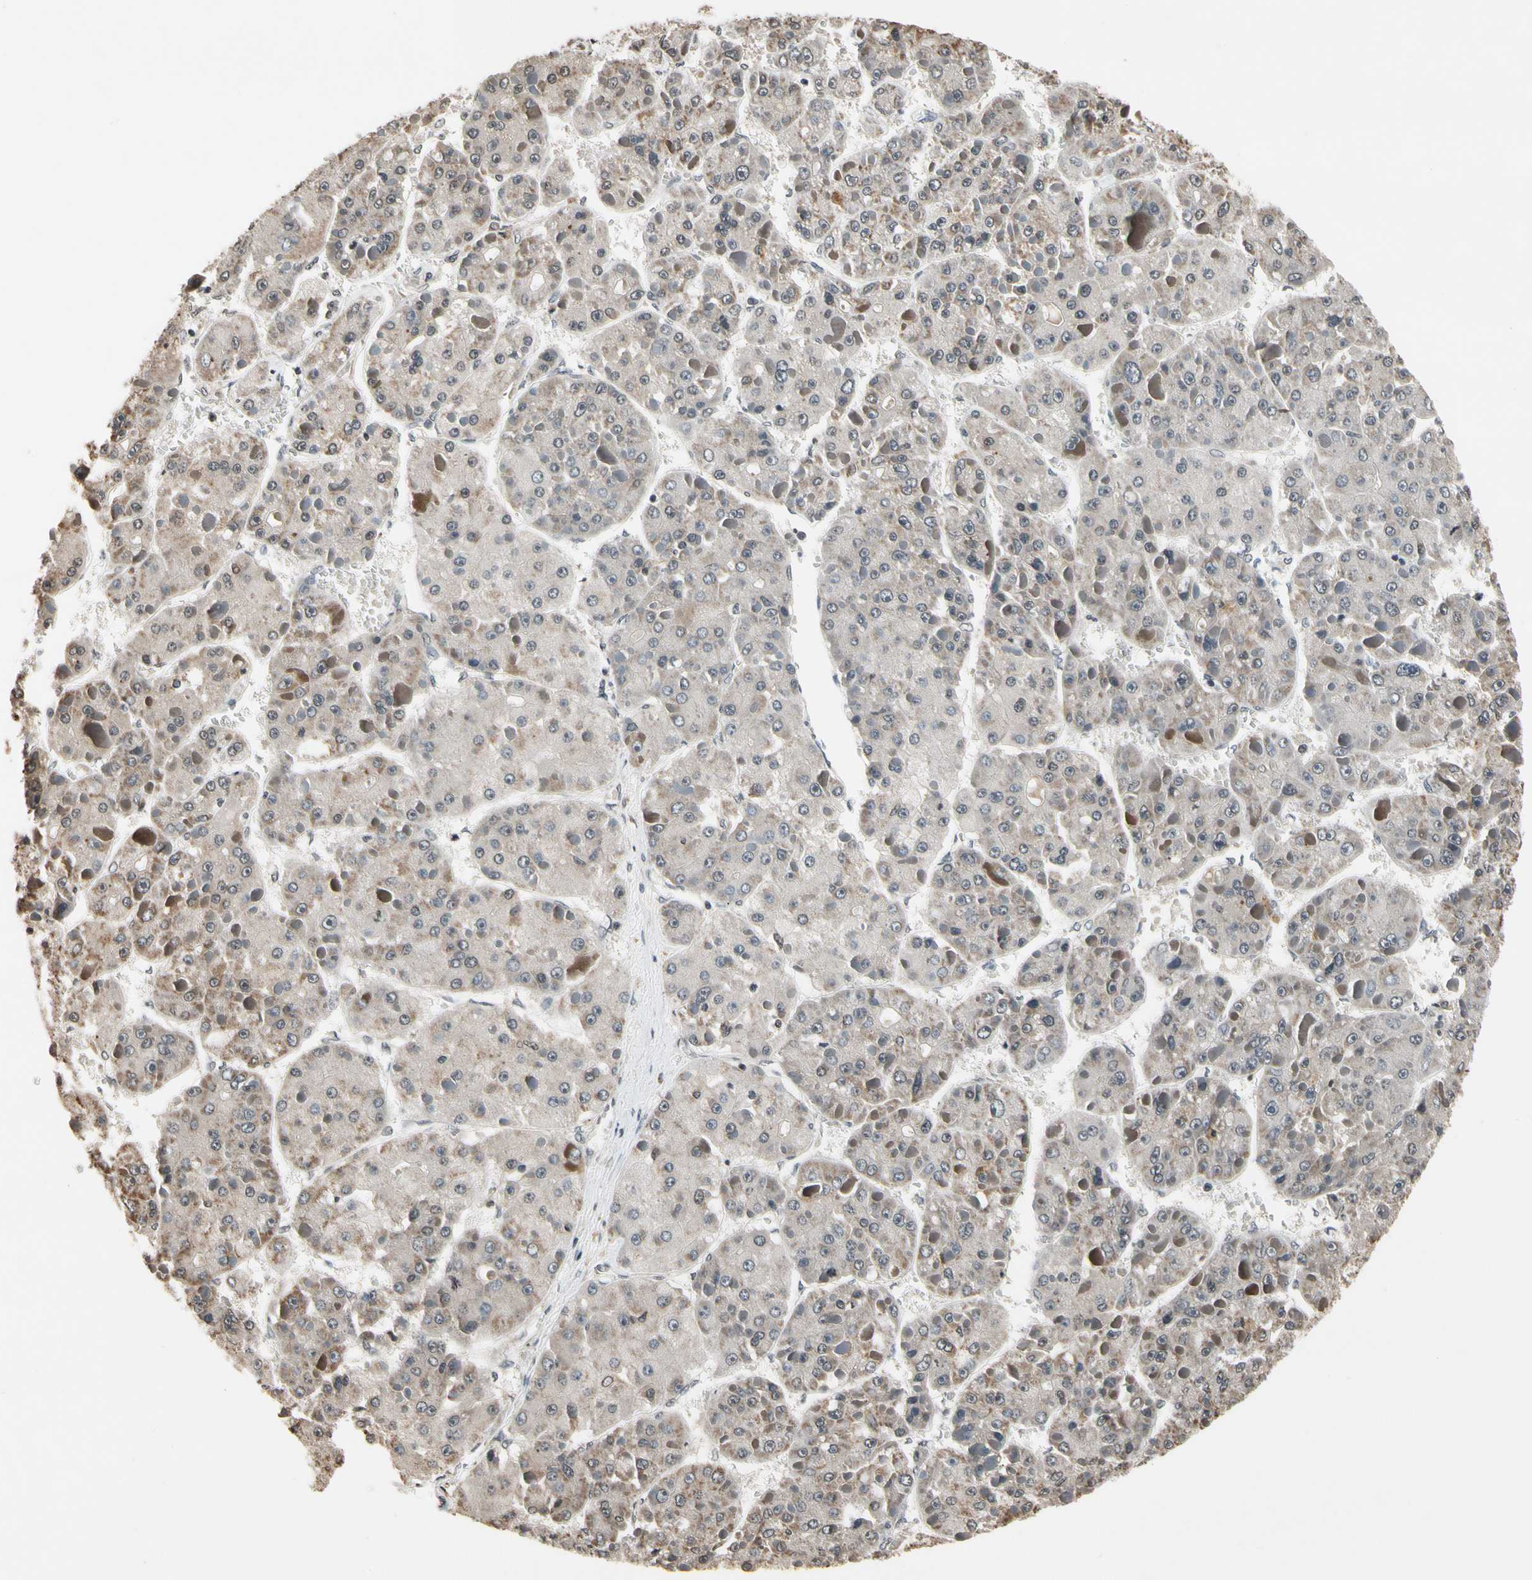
{"staining": {"intensity": "moderate", "quantity": ">75%", "location": "cytoplasmic/membranous"}, "tissue": "liver cancer", "cell_type": "Tumor cells", "image_type": "cancer", "snomed": [{"axis": "morphology", "description": "Carcinoma, Hepatocellular, NOS"}, {"axis": "topography", "description": "Liver"}], "caption": "An IHC histopathology image of neoplastic tissue is shown. Protein staining in brown labels moderate cytoplasmic/membranous positivity in hepatocellular carcinoma (liver) within tumor cells.", "gene": "GCLC", "patient": {"sex": "female", "age": 73}}